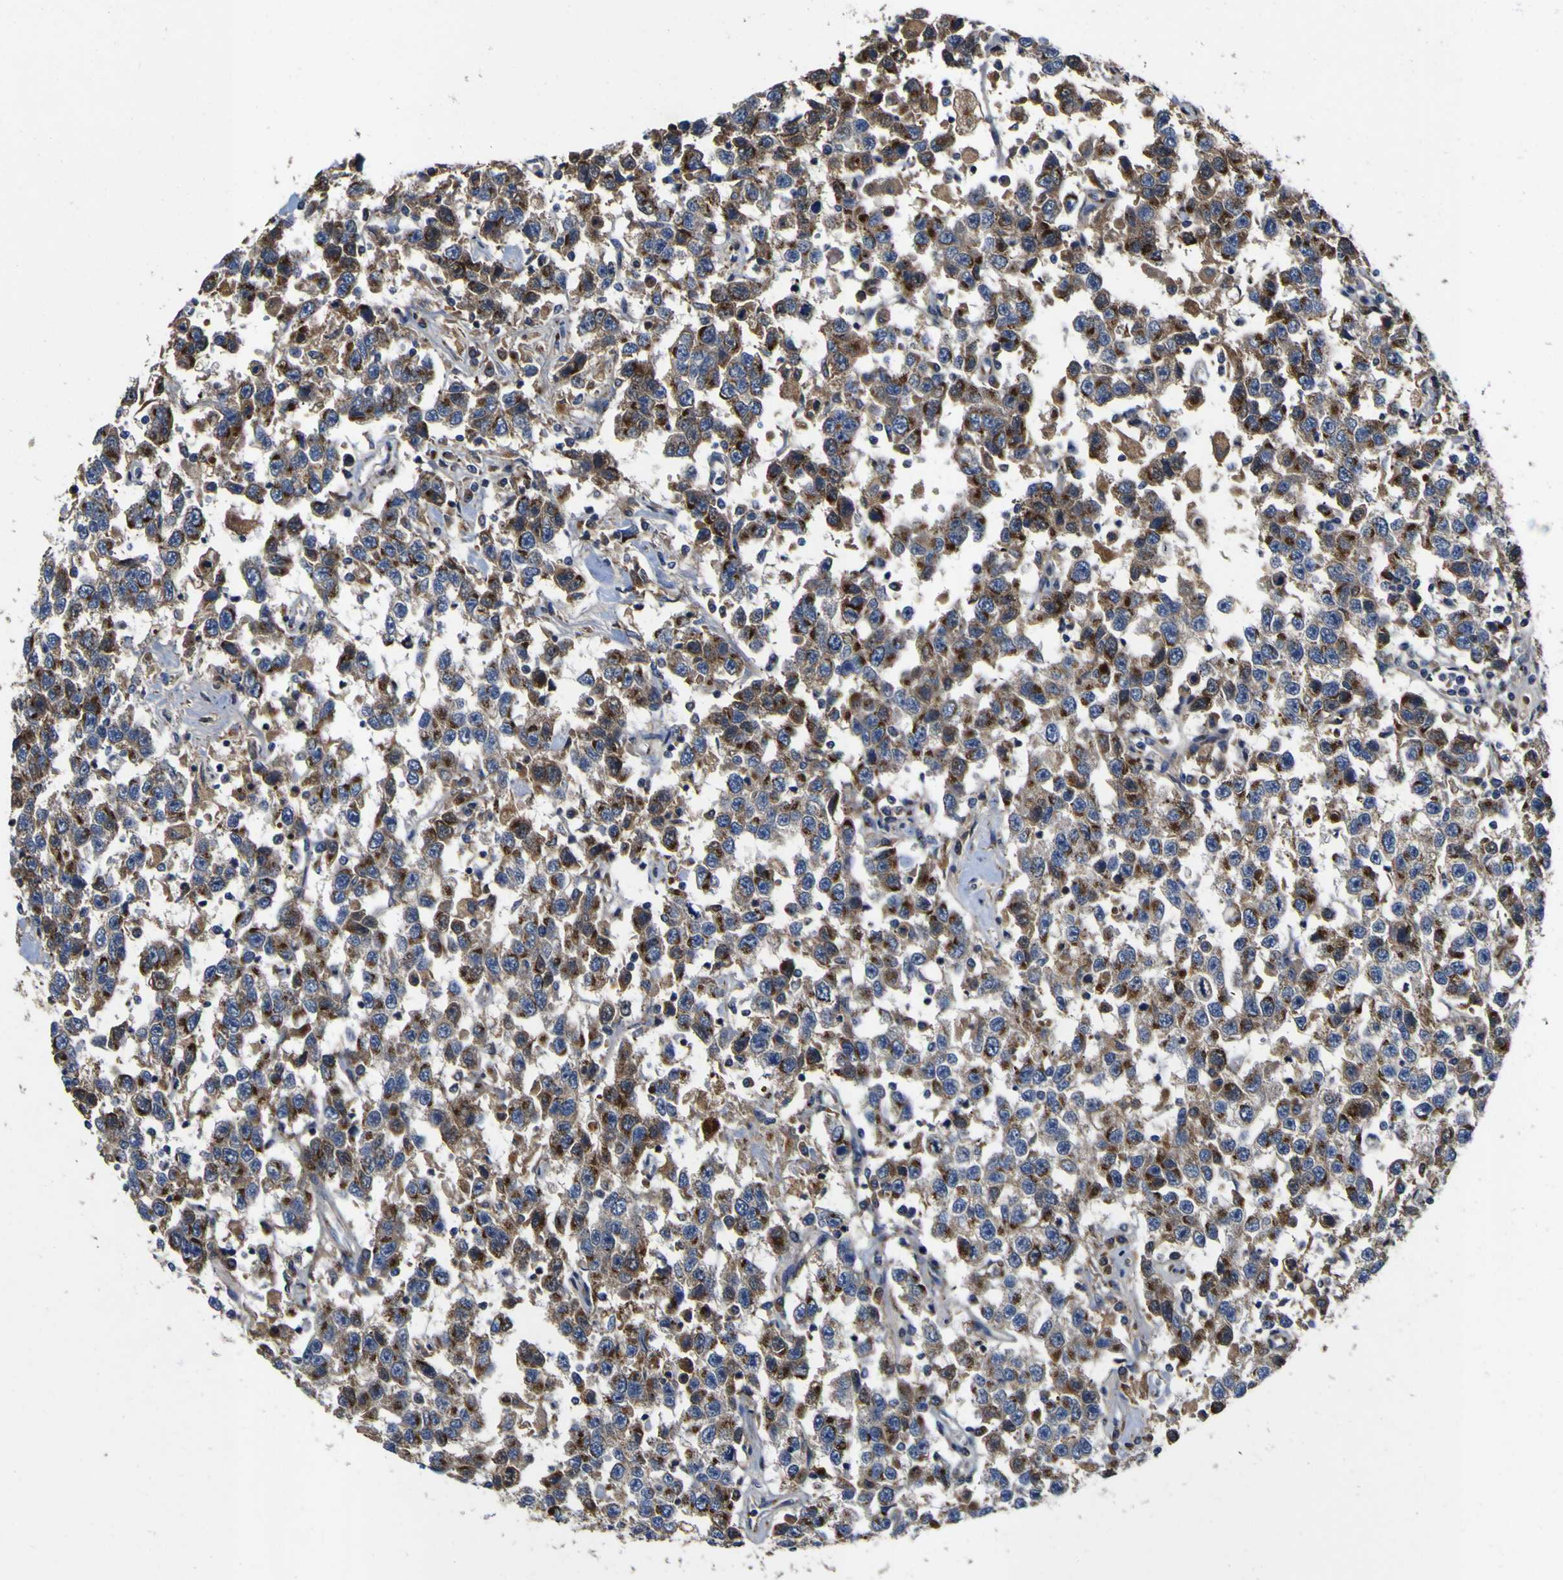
{"staining": {"intensity": "strong", "quantity": ">75%", "location": "cytoplasmic/membranous"}, "tissue": "testis cancer", "cell_type": "Tumor cells", "image_type": "cancer", "snomed": [{"axis": "morphology", "description": "Seminoma, NOS"}, {"axis": "topography", "description": "Testis"}], "caption": "A micrograph of testis cancer (seminoma) stained for a protein demonstrates strong cytoplasmic/membranous brown staining in tumor cells. (Stains: DAB in brown, nuclei in blue, Microscopy: brightfield microscopy at high magnification).", "gene": "COA1", "patient": {"sex": "male", "age": 41}}